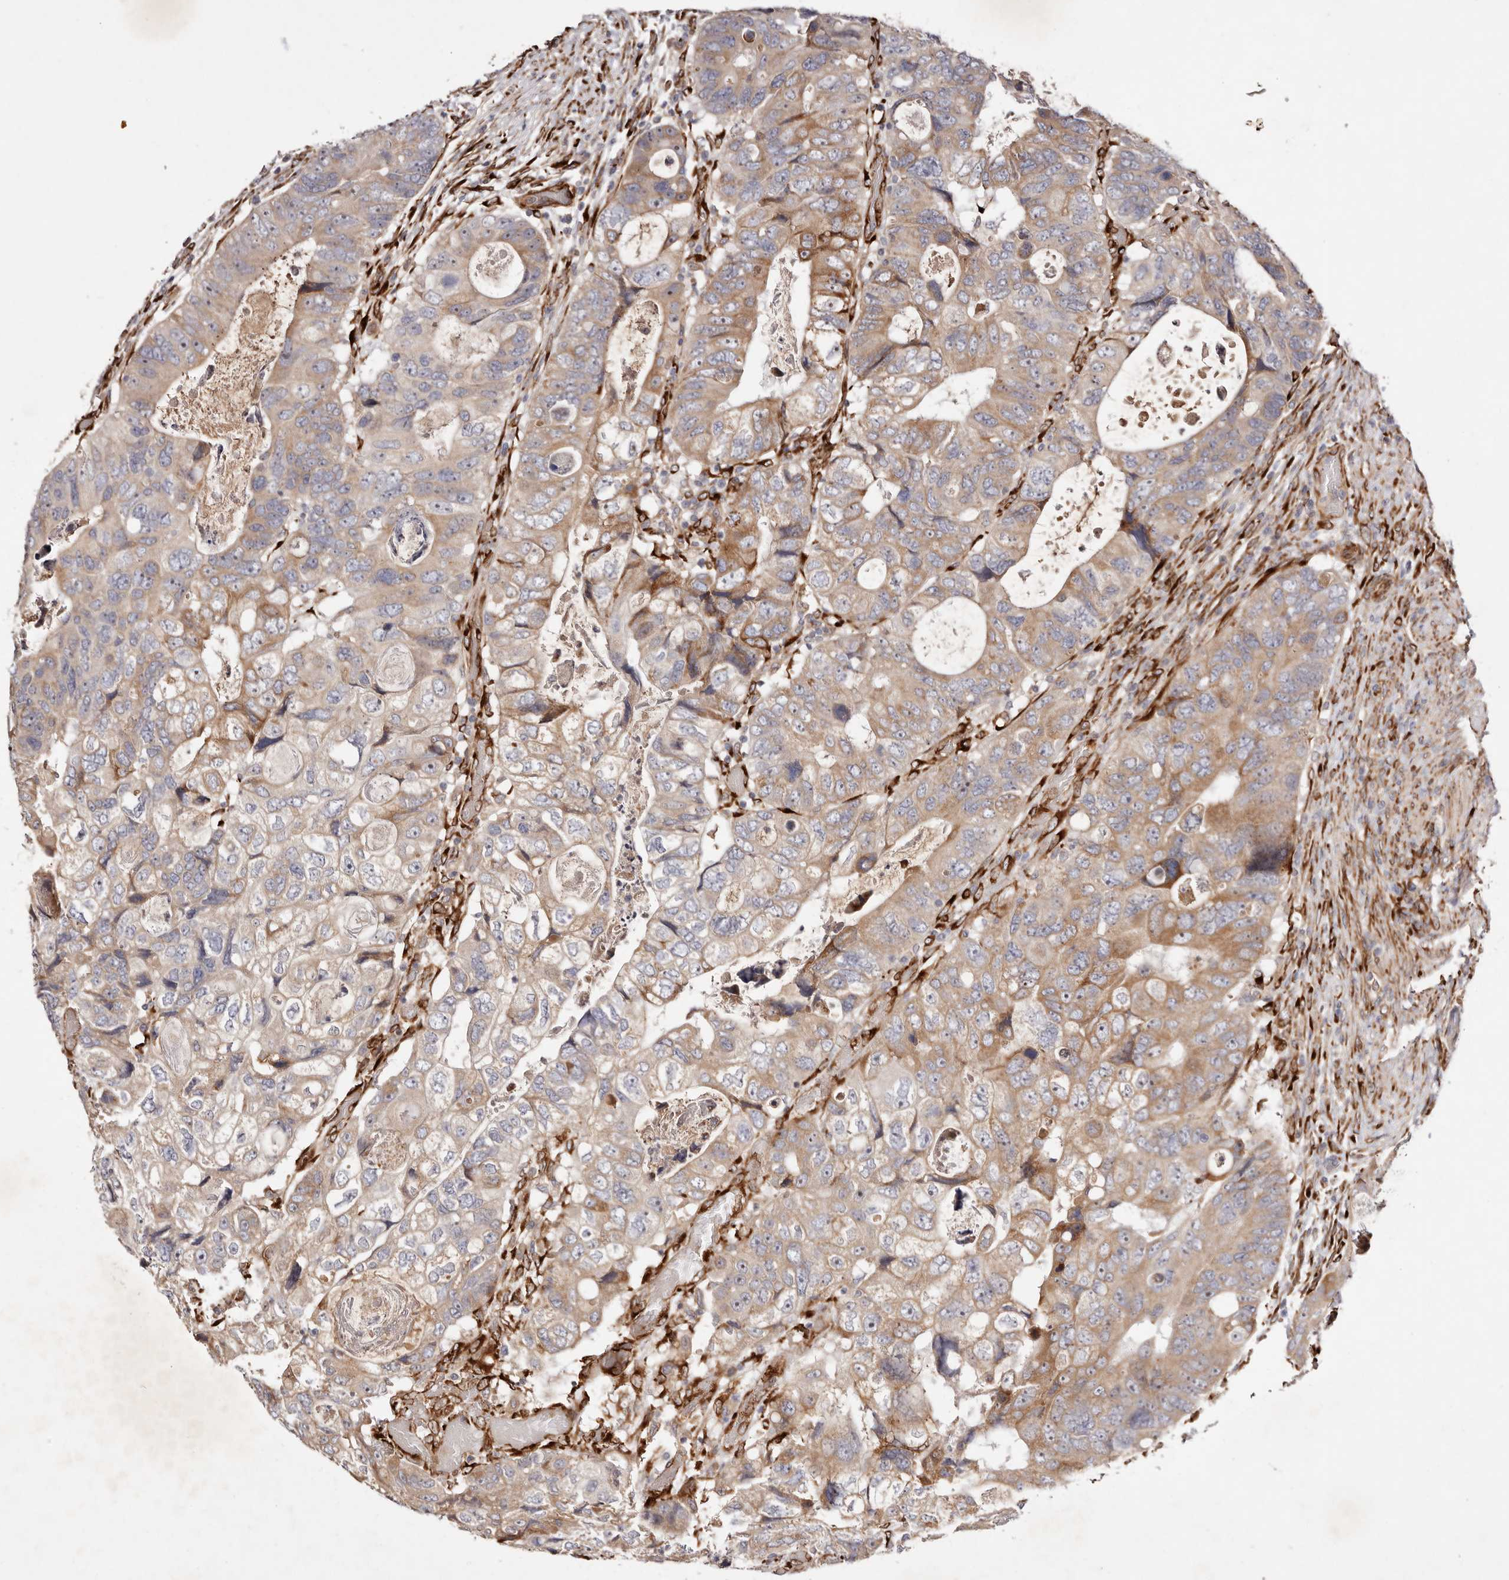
{"staining": {"intensity": "moderate", "quantity": ">75%", "location": "cytoplasmic/membranous"}, "tissue": "colorectal cancer", "cell_type": "Tumor cells", "image_type": "cancer", "snomed": [{"axis": "morphology", "description": "Adenocarcinoma, NOS"}, {"axis": "topography", "description": "Rectum"}], "caption": "Colorectal cancer stained for a protein (brown) demonstrates moderate cytoplasmic/membranous positive staining in about >75% of tumor cells.", "gene": "SERPINH1", "patient": {"sex": "male", "age": 59}}